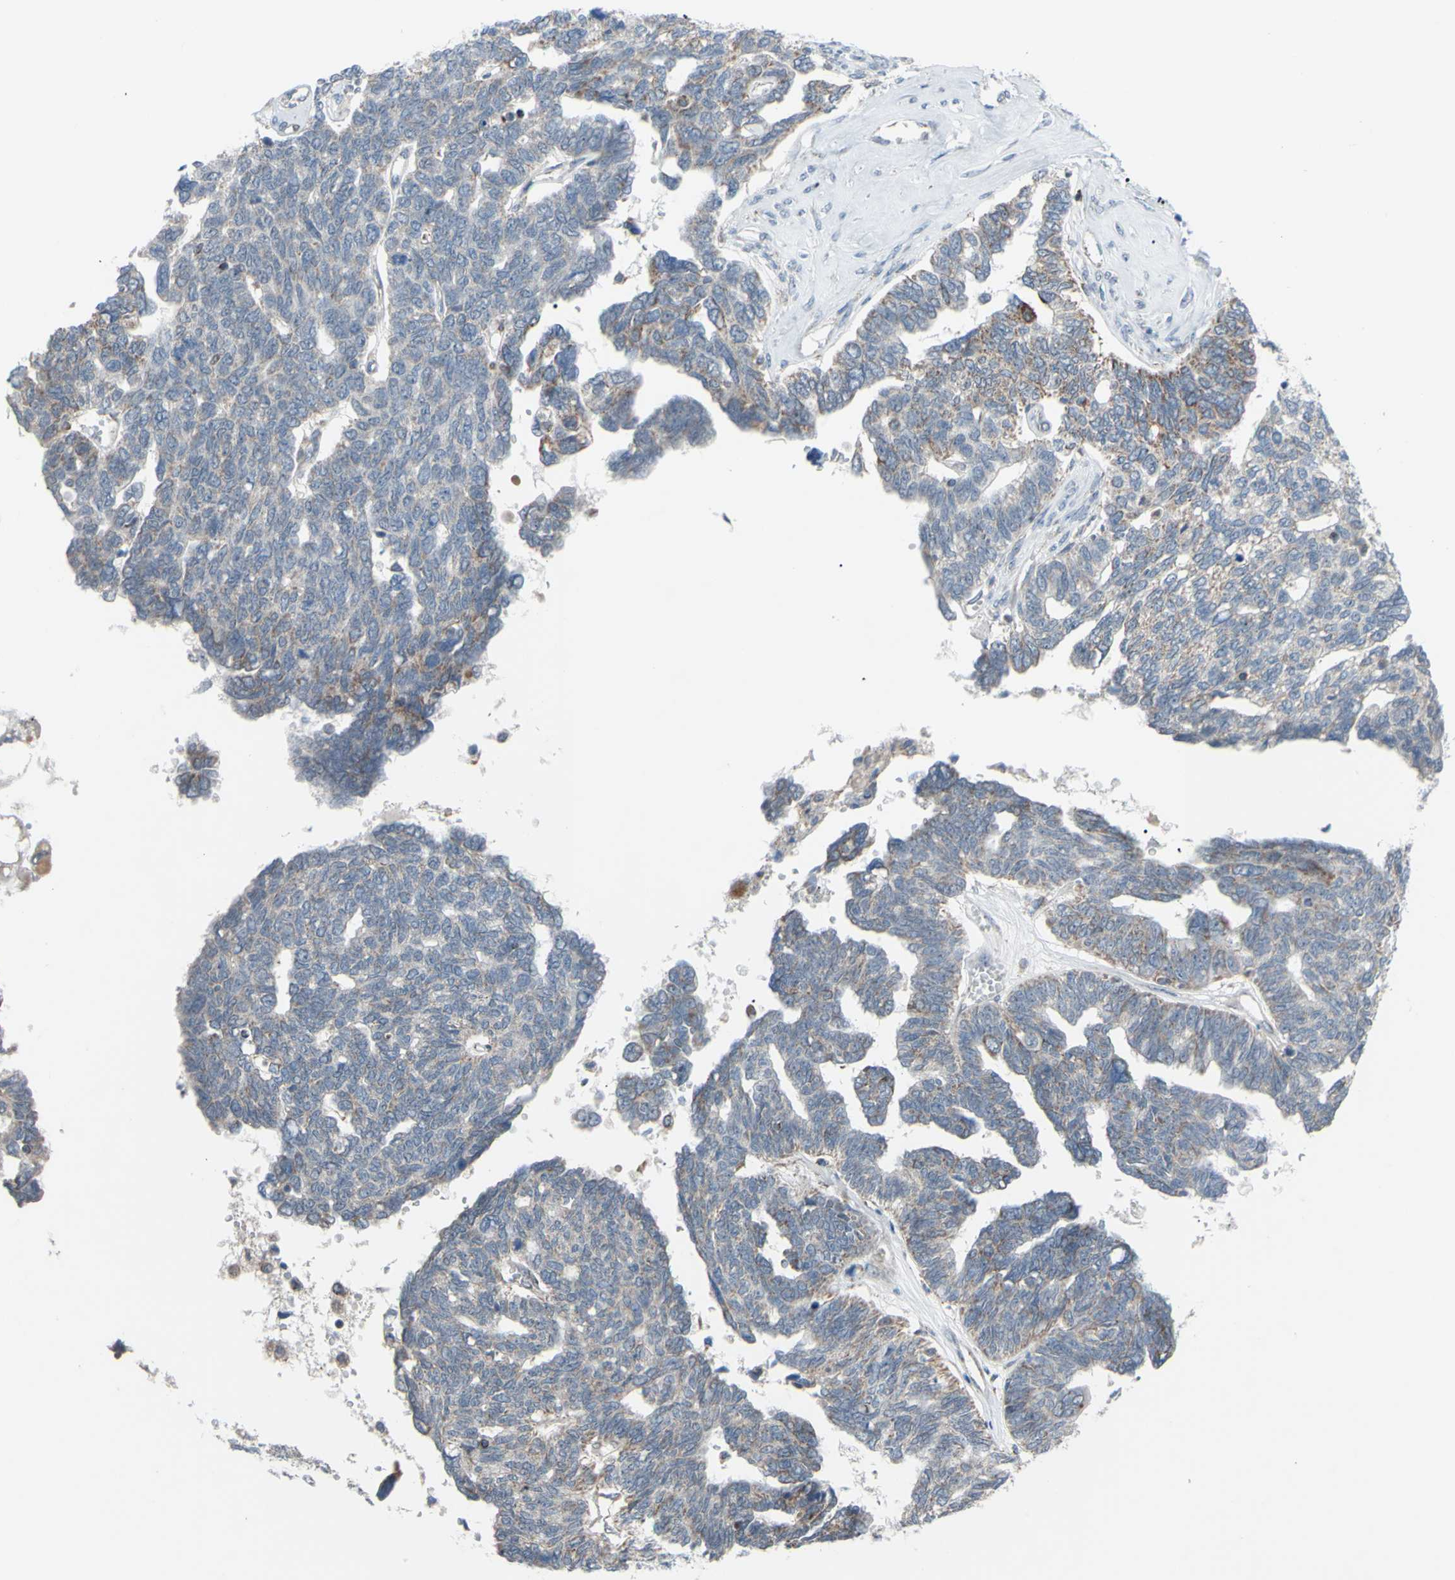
{"staining": {"intensity": "weak", "quantity": "25%-75%", "location": "cytoplasmic/membranous"}, "tissue": "ovarian cancer", "cell_type": "Tumor cells", "image_type": "cancer", "snomed": [{"axis": "morphology", "description": "Cystadenocarcinoma, serous, NOS"}, {"axis": "topography", "description": "Ovary"}], "caption": "Weak cytoplasmic/membranous staining for a protein is identified in approximately 25%-75% of tumor cells of serous cystadenocarcinoma (ovarian) using immunohistochemistry.", "gene": "GLT8D1", "patient": {"sex": "female", "age": 79}}